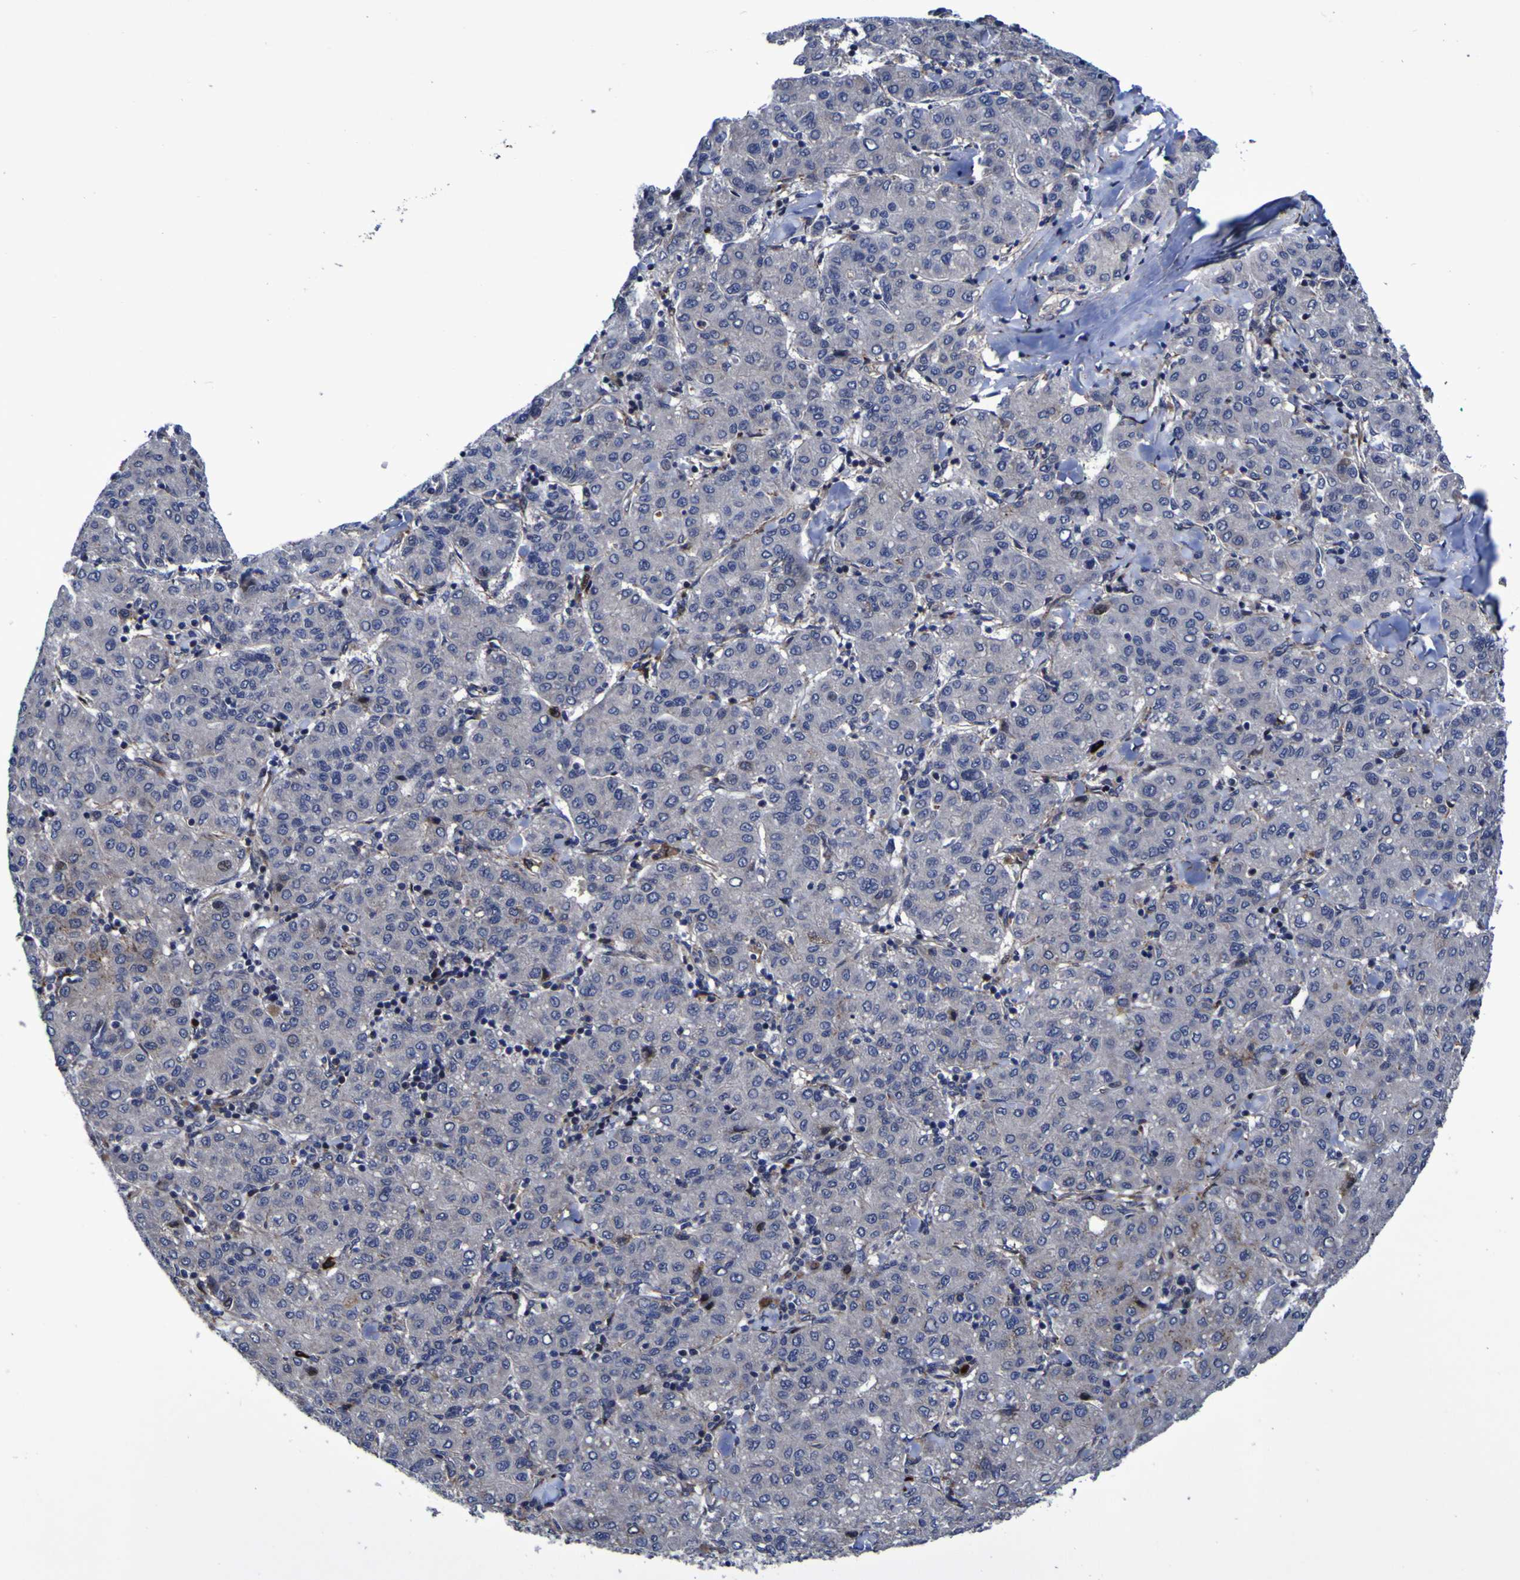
{"staining": {"intensity": "negative", "quantity": "none", "location": "none"}, "tissue": "liver cancer", "cell_type": "Tumor cells", "image_type": "cancer", "snomed": [{"axis": "morphology", "description": "Carcinoma, Hepatocellular, NOS"}, {"axis": "topography", "description": "Liver"}], "caption": "An image of liver cancer stained for a protein demonstrates no brown staining in tumor cells.", "gene": "MGLL", "patient": {"sex": "male", "age": 65}}